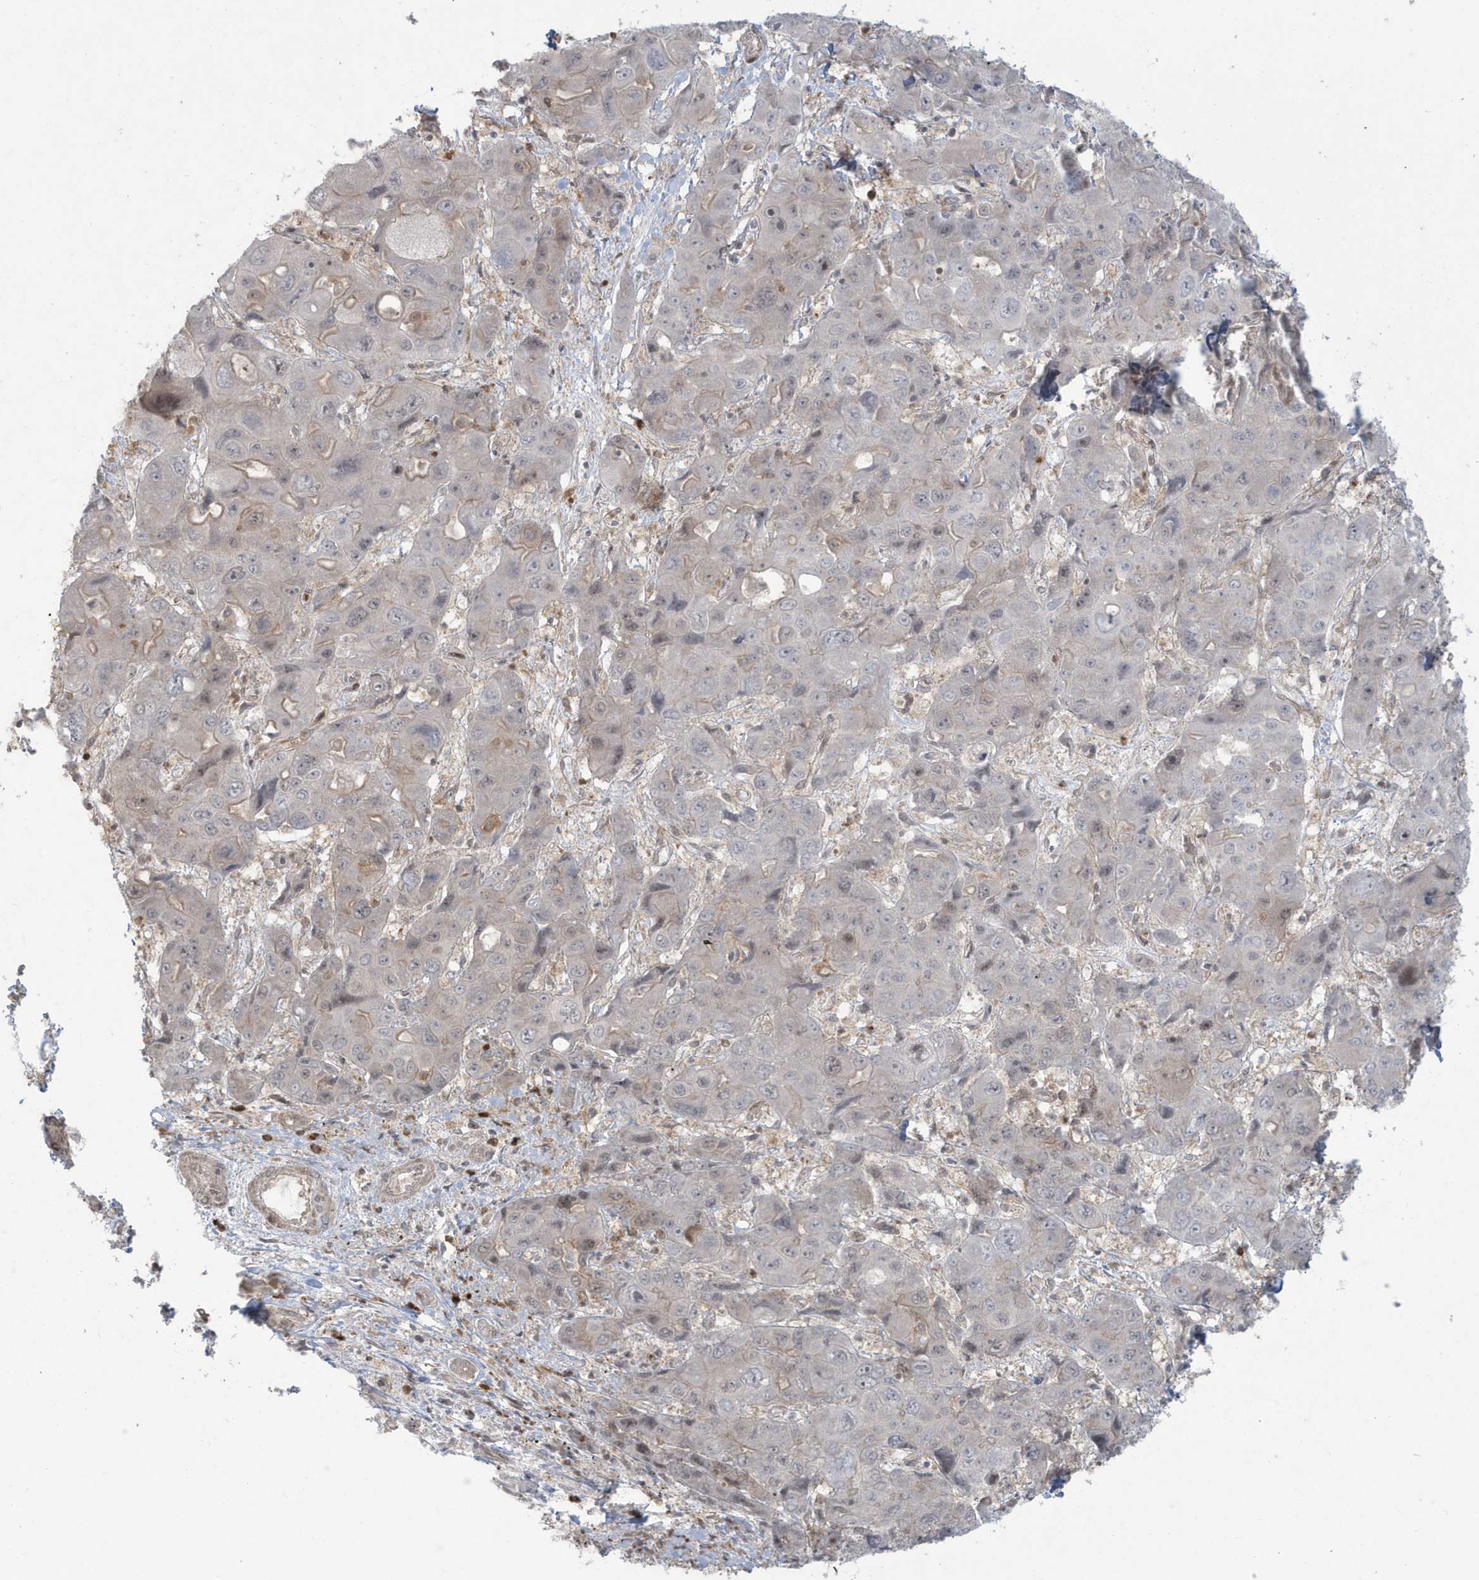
{"staining": {"intensity": "negative", "quantity": "none", "location": "none"}, "tissue": "liver cancer", "cell_type": "Tumor cells", "image_type": "cancer", "snomed": [{"axis": "morphology", "description": "Cholangiocarcinoma"}, {"axis": "topography", "description": "Liver"}], "caption": "DAB immunohistochemical staining of human liver cancer demonstrates no significant staining in tumor cells.", "gene": "C1orf52", "patient": {"sex": "male", "age": 67}}